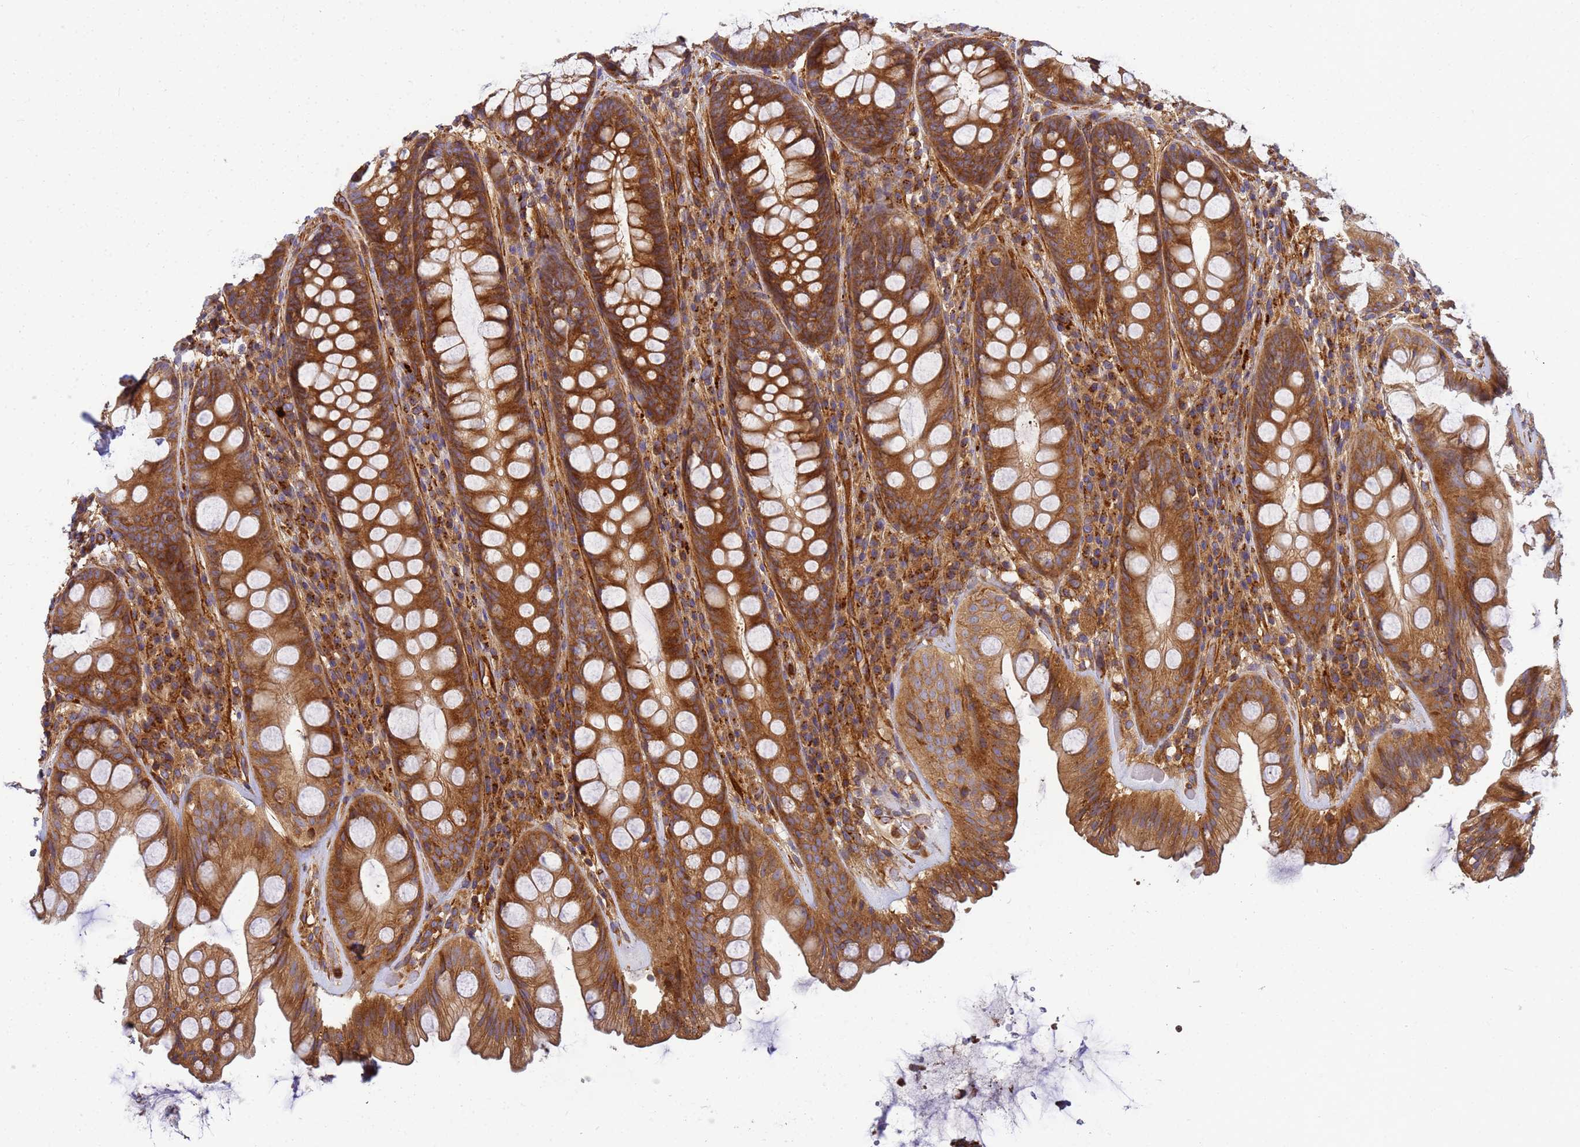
{"staining": {"intensity": "strong", "quantity": ">75%", "location": "cytoplasmic/membranous"}, "tissue": "rectum", "cell_type": "Glandular cells", "image_type": "normal", "snomed": [{"axis": "morphology", "description": "Normal tissue, NOS"}, {"axis": "topography", "description": "Rectum"}], "caption": "DAB immunohistochemical staining of unremarkable rectum displays strong cytoplasmic/membranous protein positivity in about >75% of glandular cells.", "gene": "C2CD5", "patient": {"sex": "male", "age": 74}}